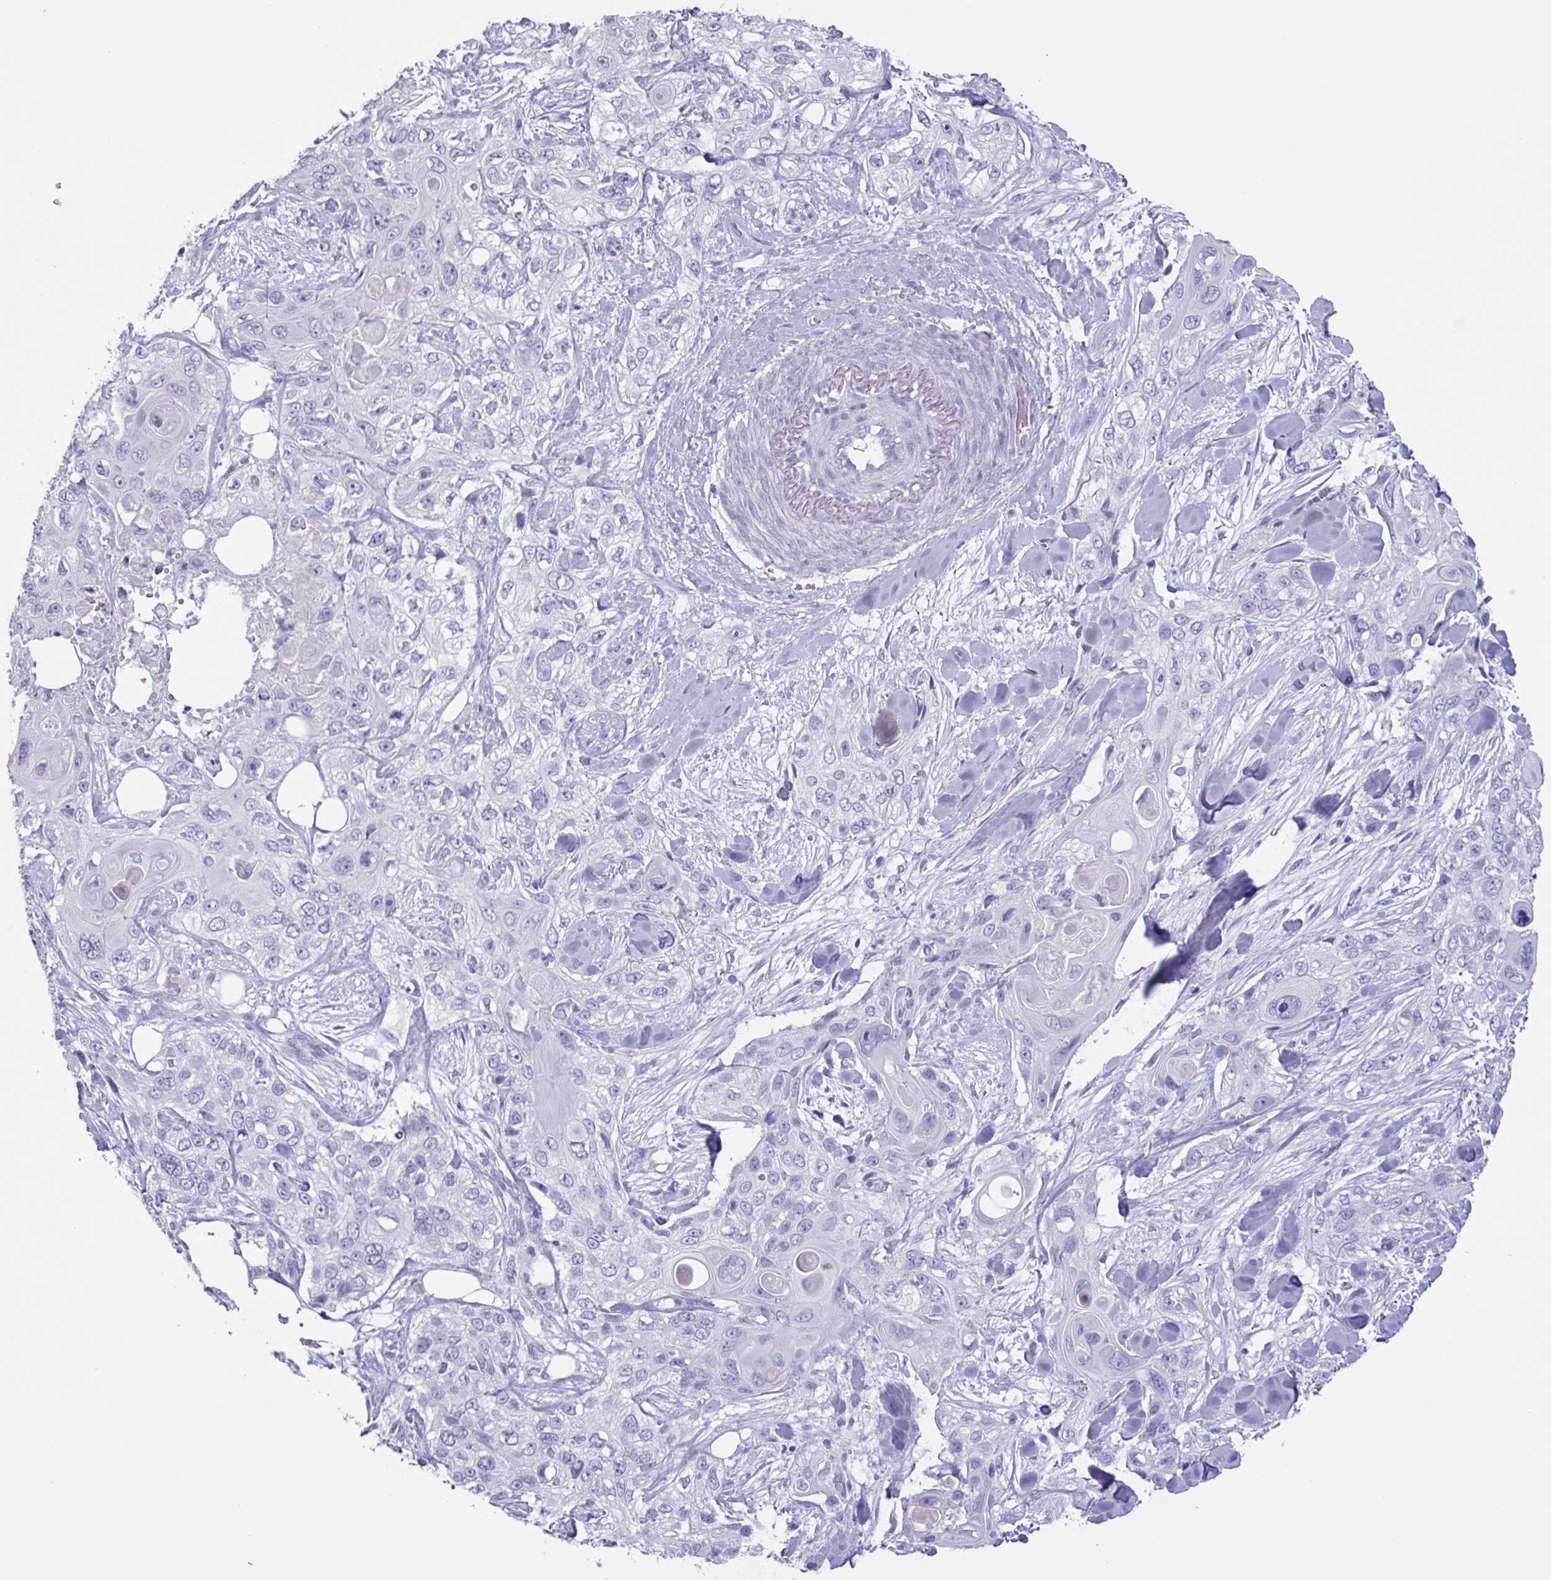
{"staining": {"intensity": "negative", "quantity": "none", "location": "none"}, "tissue": "skin cancer", "cell_type": "Tumor cells", "image_type": "cancer", "snomed": [{"axis": "morphology", "description": "Normal tissue, NOS"}, {"axis": "morphology", "description": "Squamous cell carcinoma, NOS"}, {"axis": "topography", "description": "Skin"}], "caption": "The image displays no staining of tumor cells in skin cancer. (DAB immunohistochemistry visualized using brightfield microscopy, high magnification).", "gene": "OR2T10", "patient": {"sex": "male", "age": 72}}